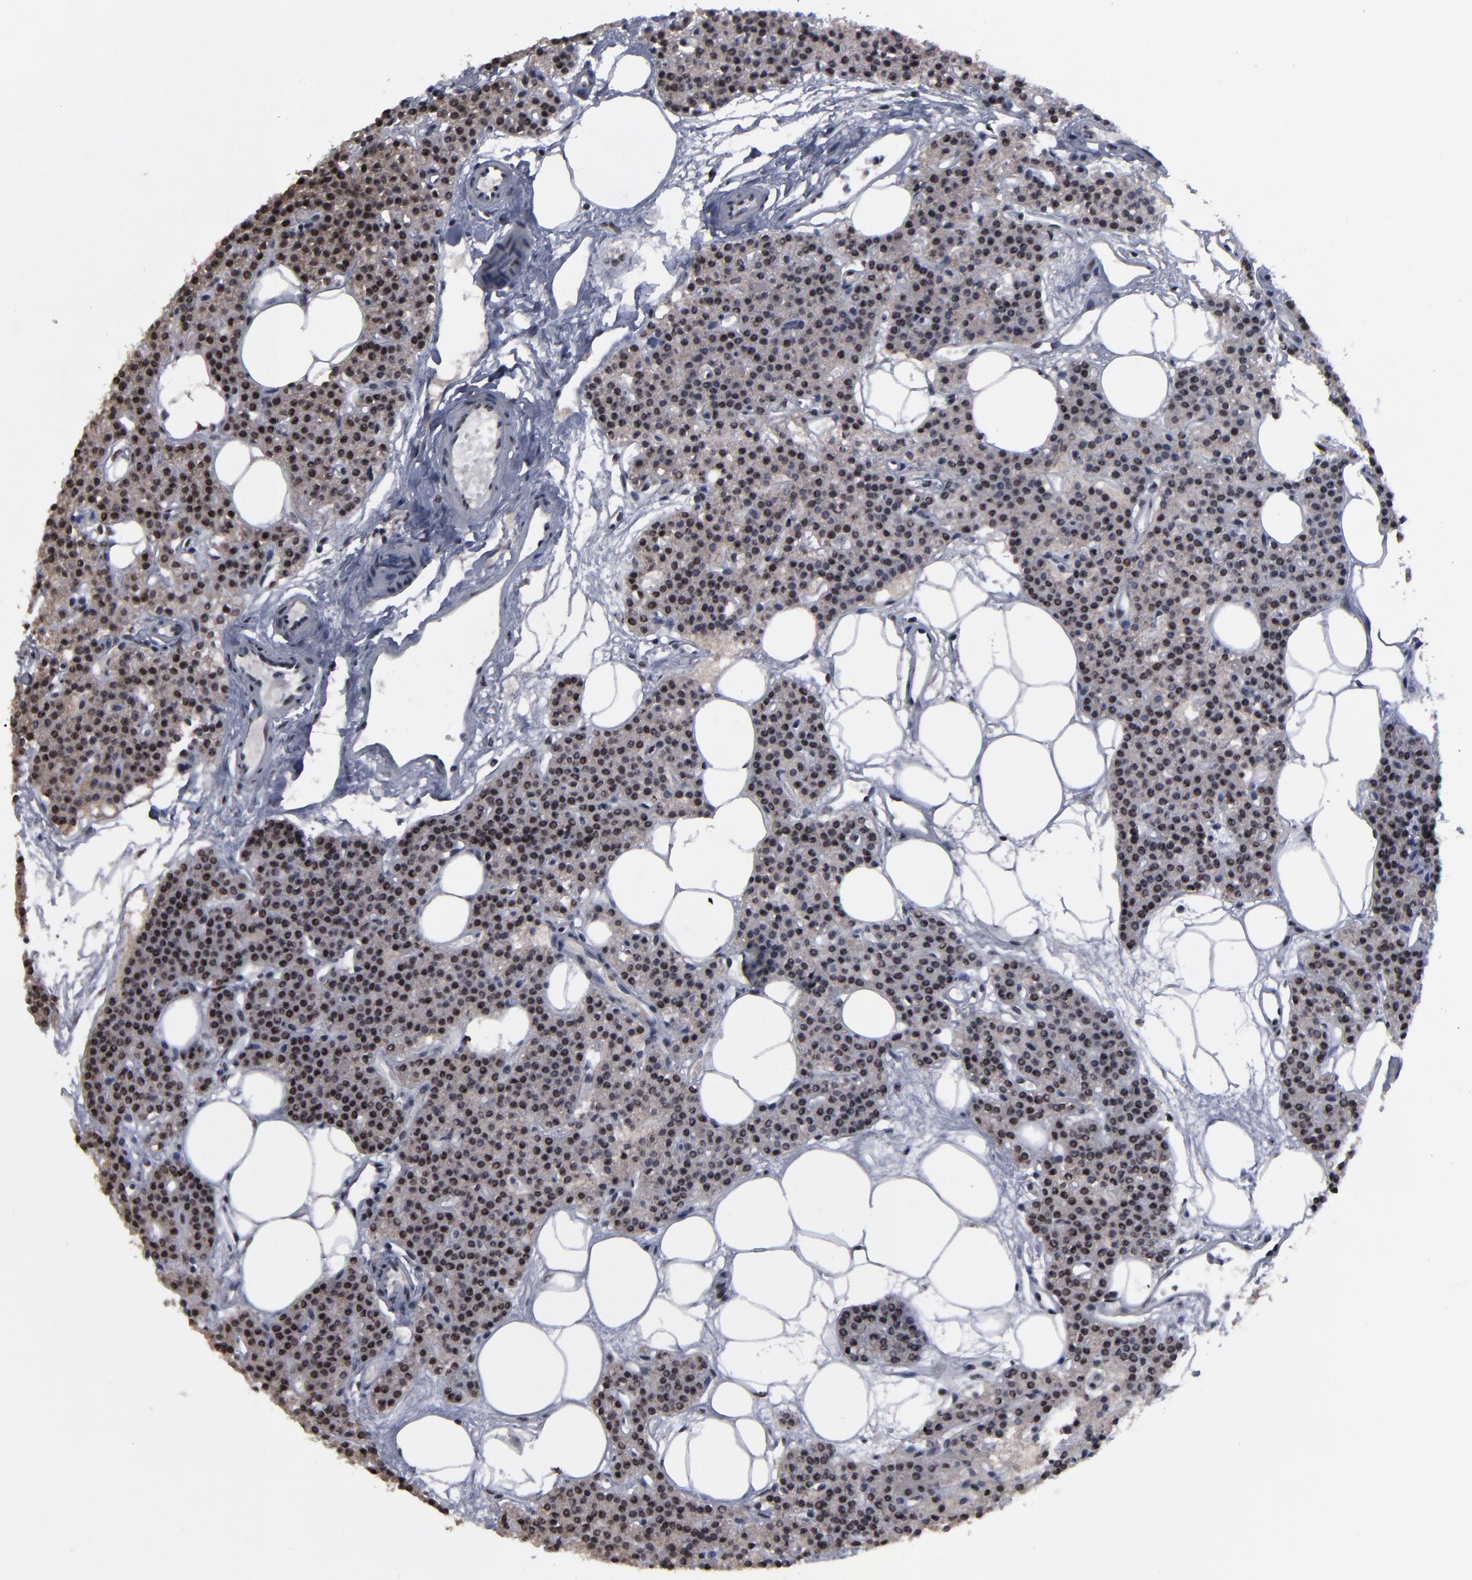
{"staining": {"intensity": "strong", "quantity": "25%-75%", "location": "nuclear"}, "tissue": "parathyroid gland", "cell_type": "Glandular cells", "image_type": "normal", "snomed": [{"axis": "morphology", "description": "Normal tissue, NOS"}, {"axis": "topography", "description": "Parathyroid gland"}], "caption": "Brown immunohistochemical staining in unremarkable parathyroid gland reveals strong nuclear expression in approximately 25%-75% of glandular cells.", "gene": "SSRP1", "patient": {"sex": "male", "age": 24}}